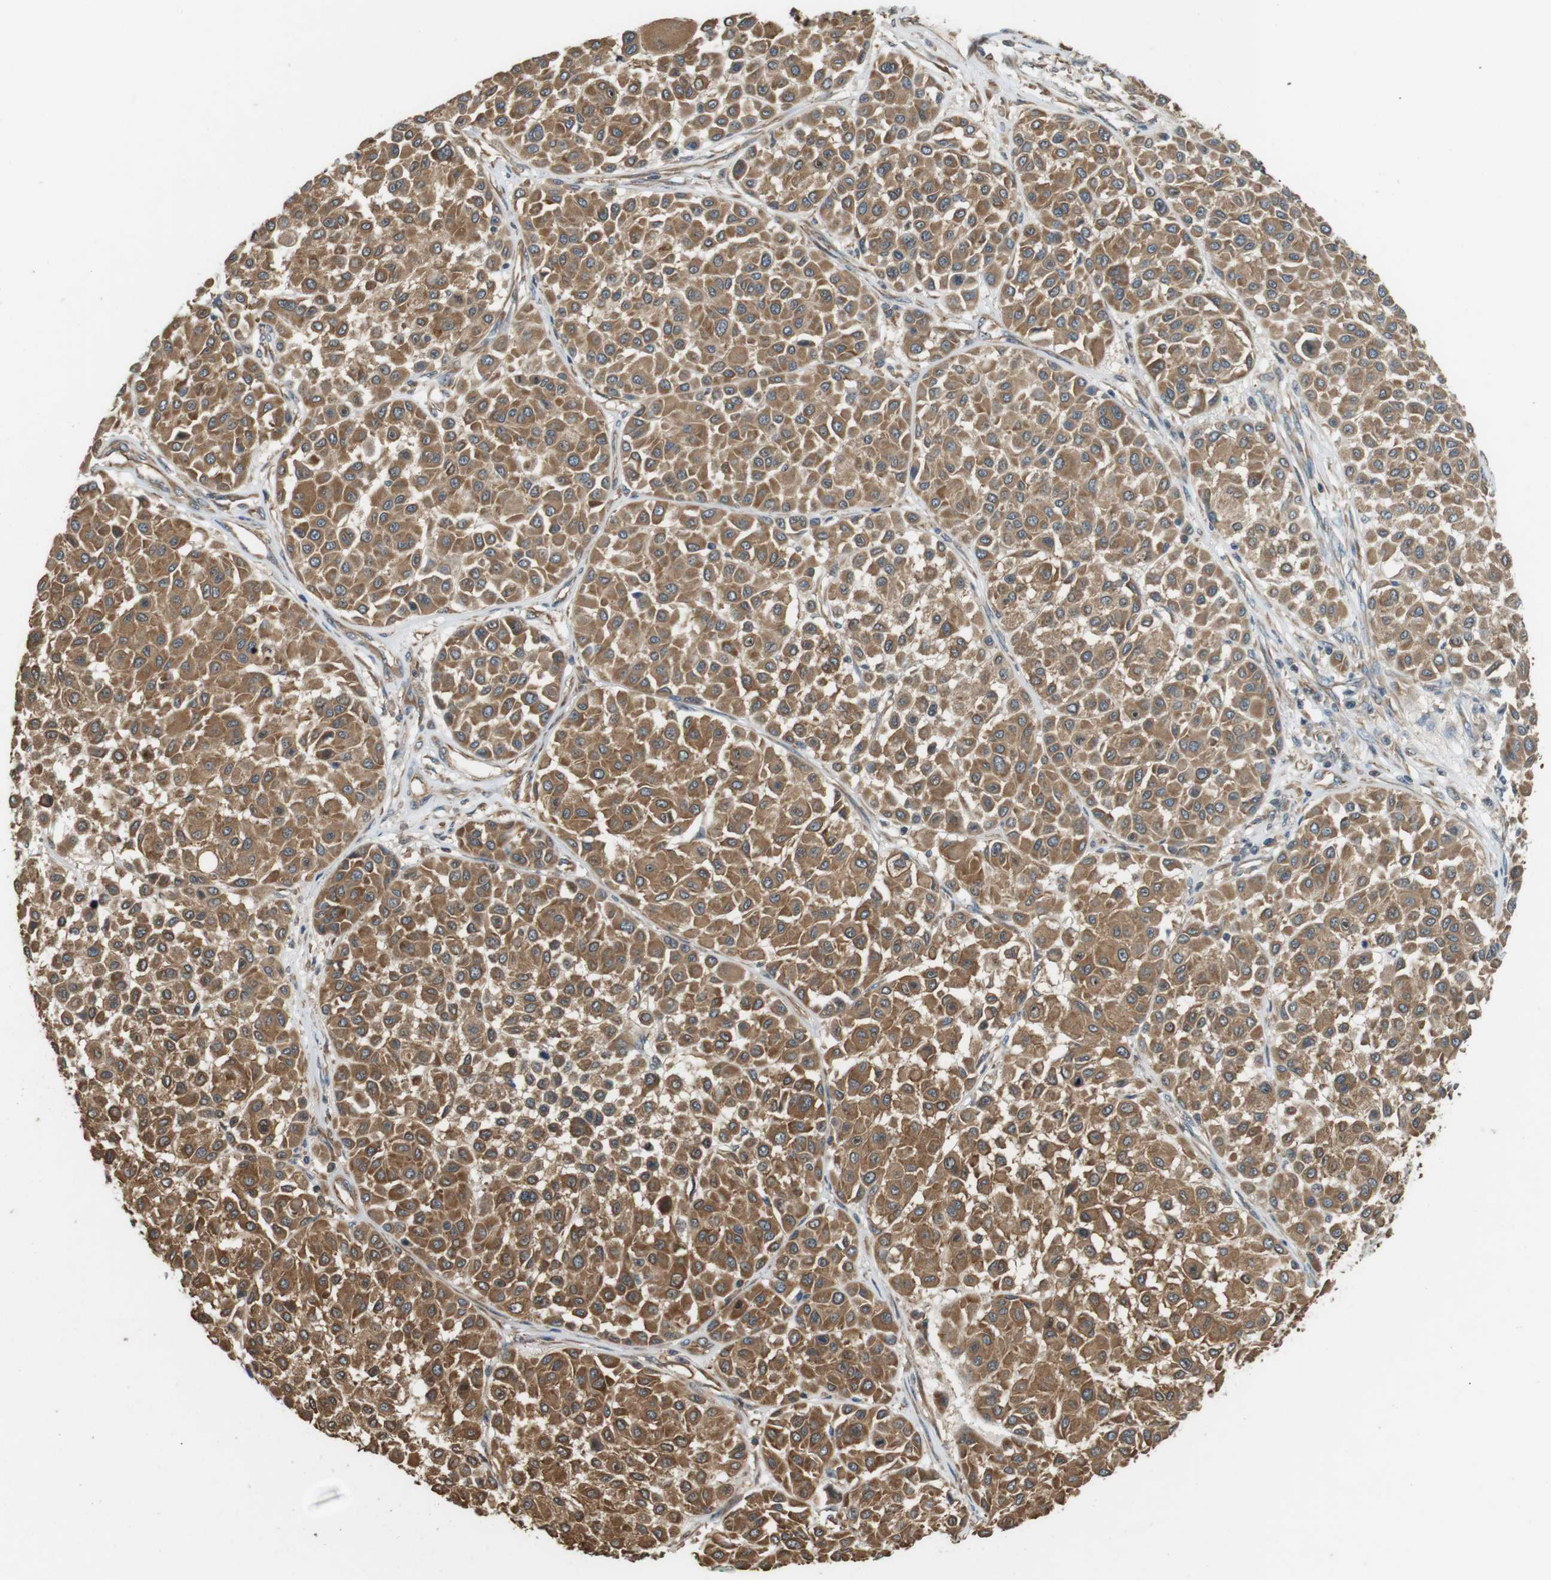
{"staining": {"intensity": "moderate", "quantity": ">75%", "location": "cytoplasmic/membranous"}, "tissue": "melanoma", "cell_type": "Tumor cells", "image_type": "cancer", "snomed": [{"axis": "morphology", "description": "Malignant melanoma, Metastatic site"}, {"axis": "topography", "description": "Soft tissue"}], "caption": "There is medium levels of moderate cytoplasmic/membranous positivity in tumor cells of melanoma, as demonstrated by immunohistochemical staining (brown color).", "gene": "PA2G4", "patient": {"sex": "male", "age": 41}}